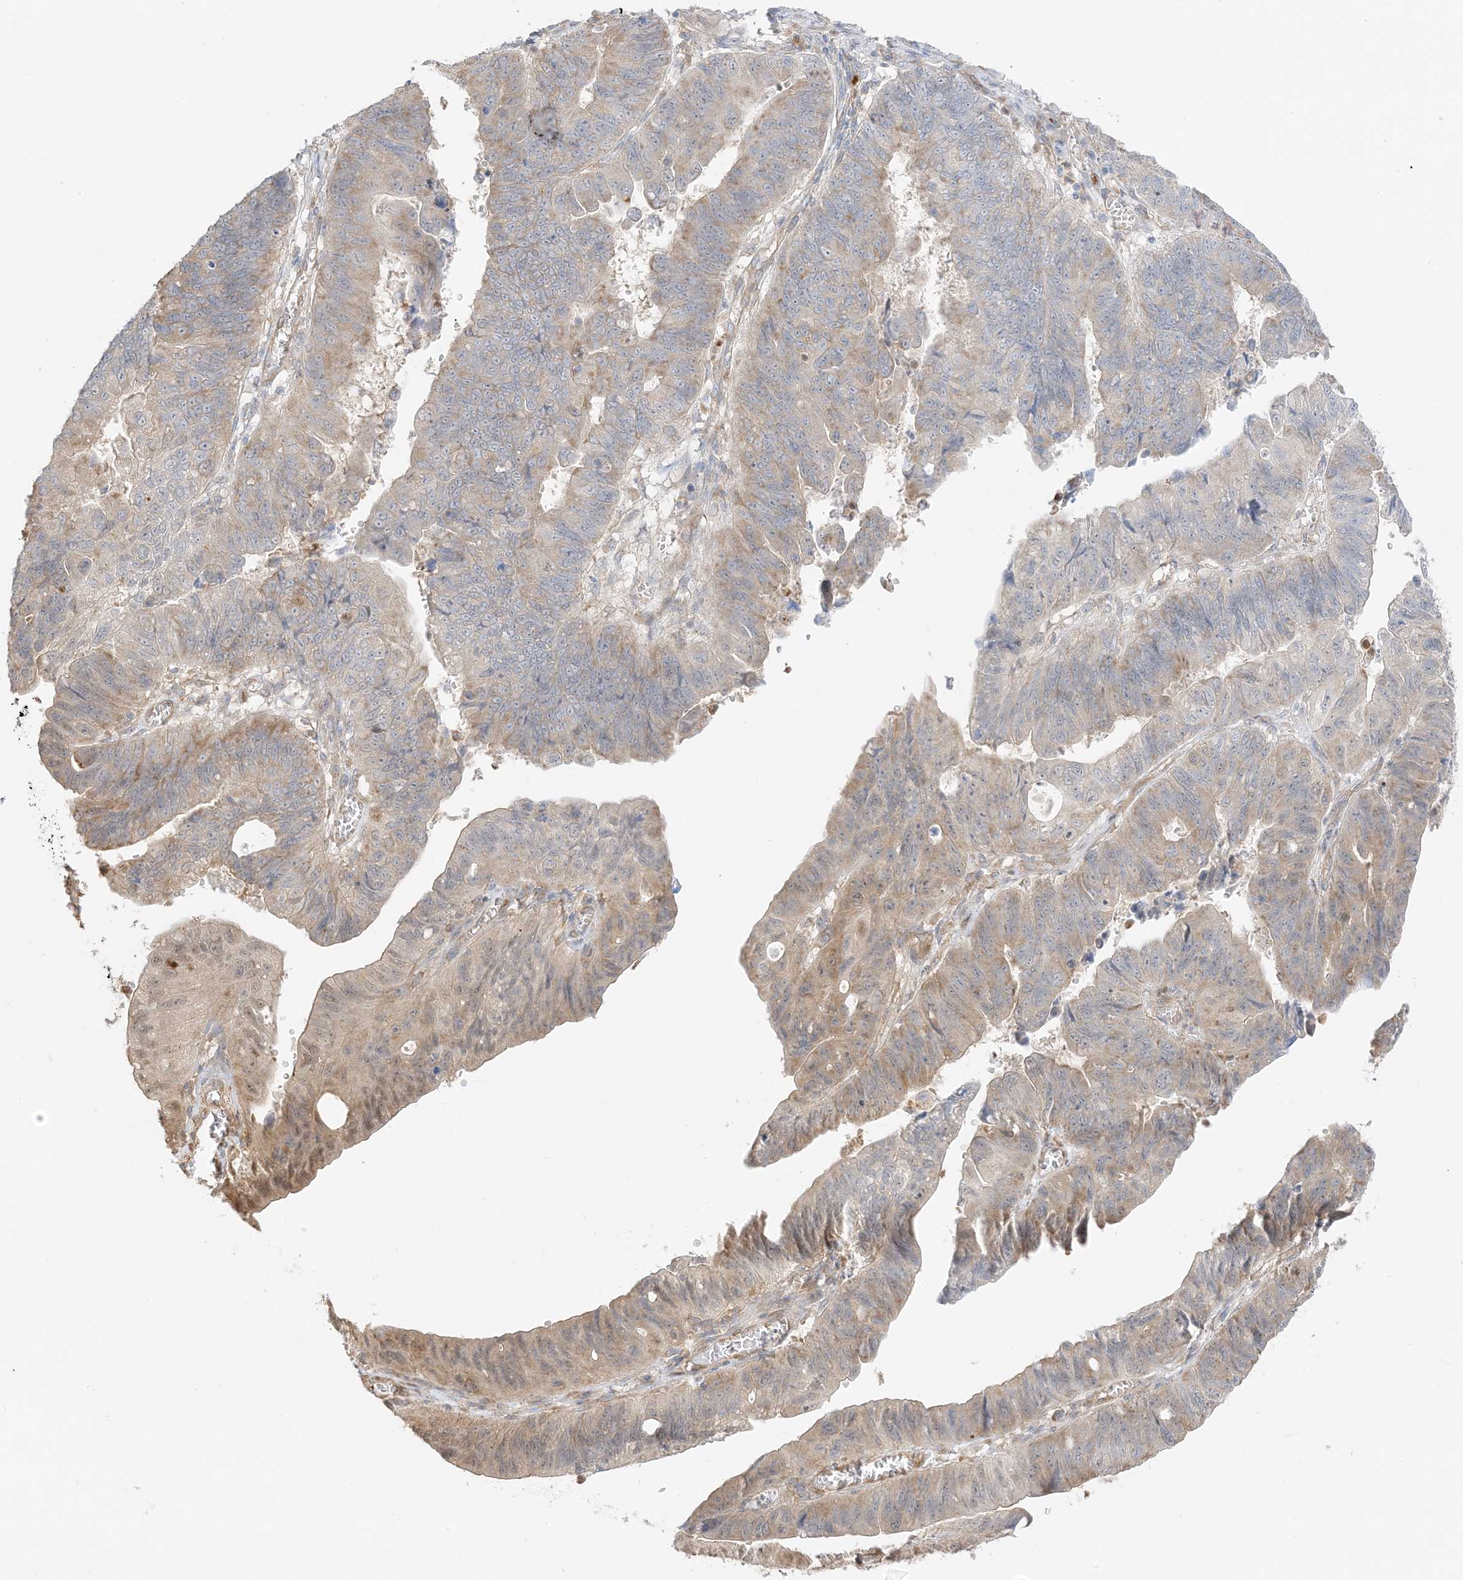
{"staining": {"intensity": "weak", "quantity": "<25%", "location": "cytoplasmic/membranous"}, "tissue": "stomach cancer", "cell_type": "Tumor cells", "image_type": "cancer", "snomed": [{"axis": "morphology", "description": "Adenocarcinoma, NOS"}, {"axis": "topography", "description": "Stomach"}], "caption": "Tumor cells show no significant protein positivity in stomach cancer (adenocarcinoma).", "gene": "UBAP2L", "patient": {"sex": "male", "age": 59}}